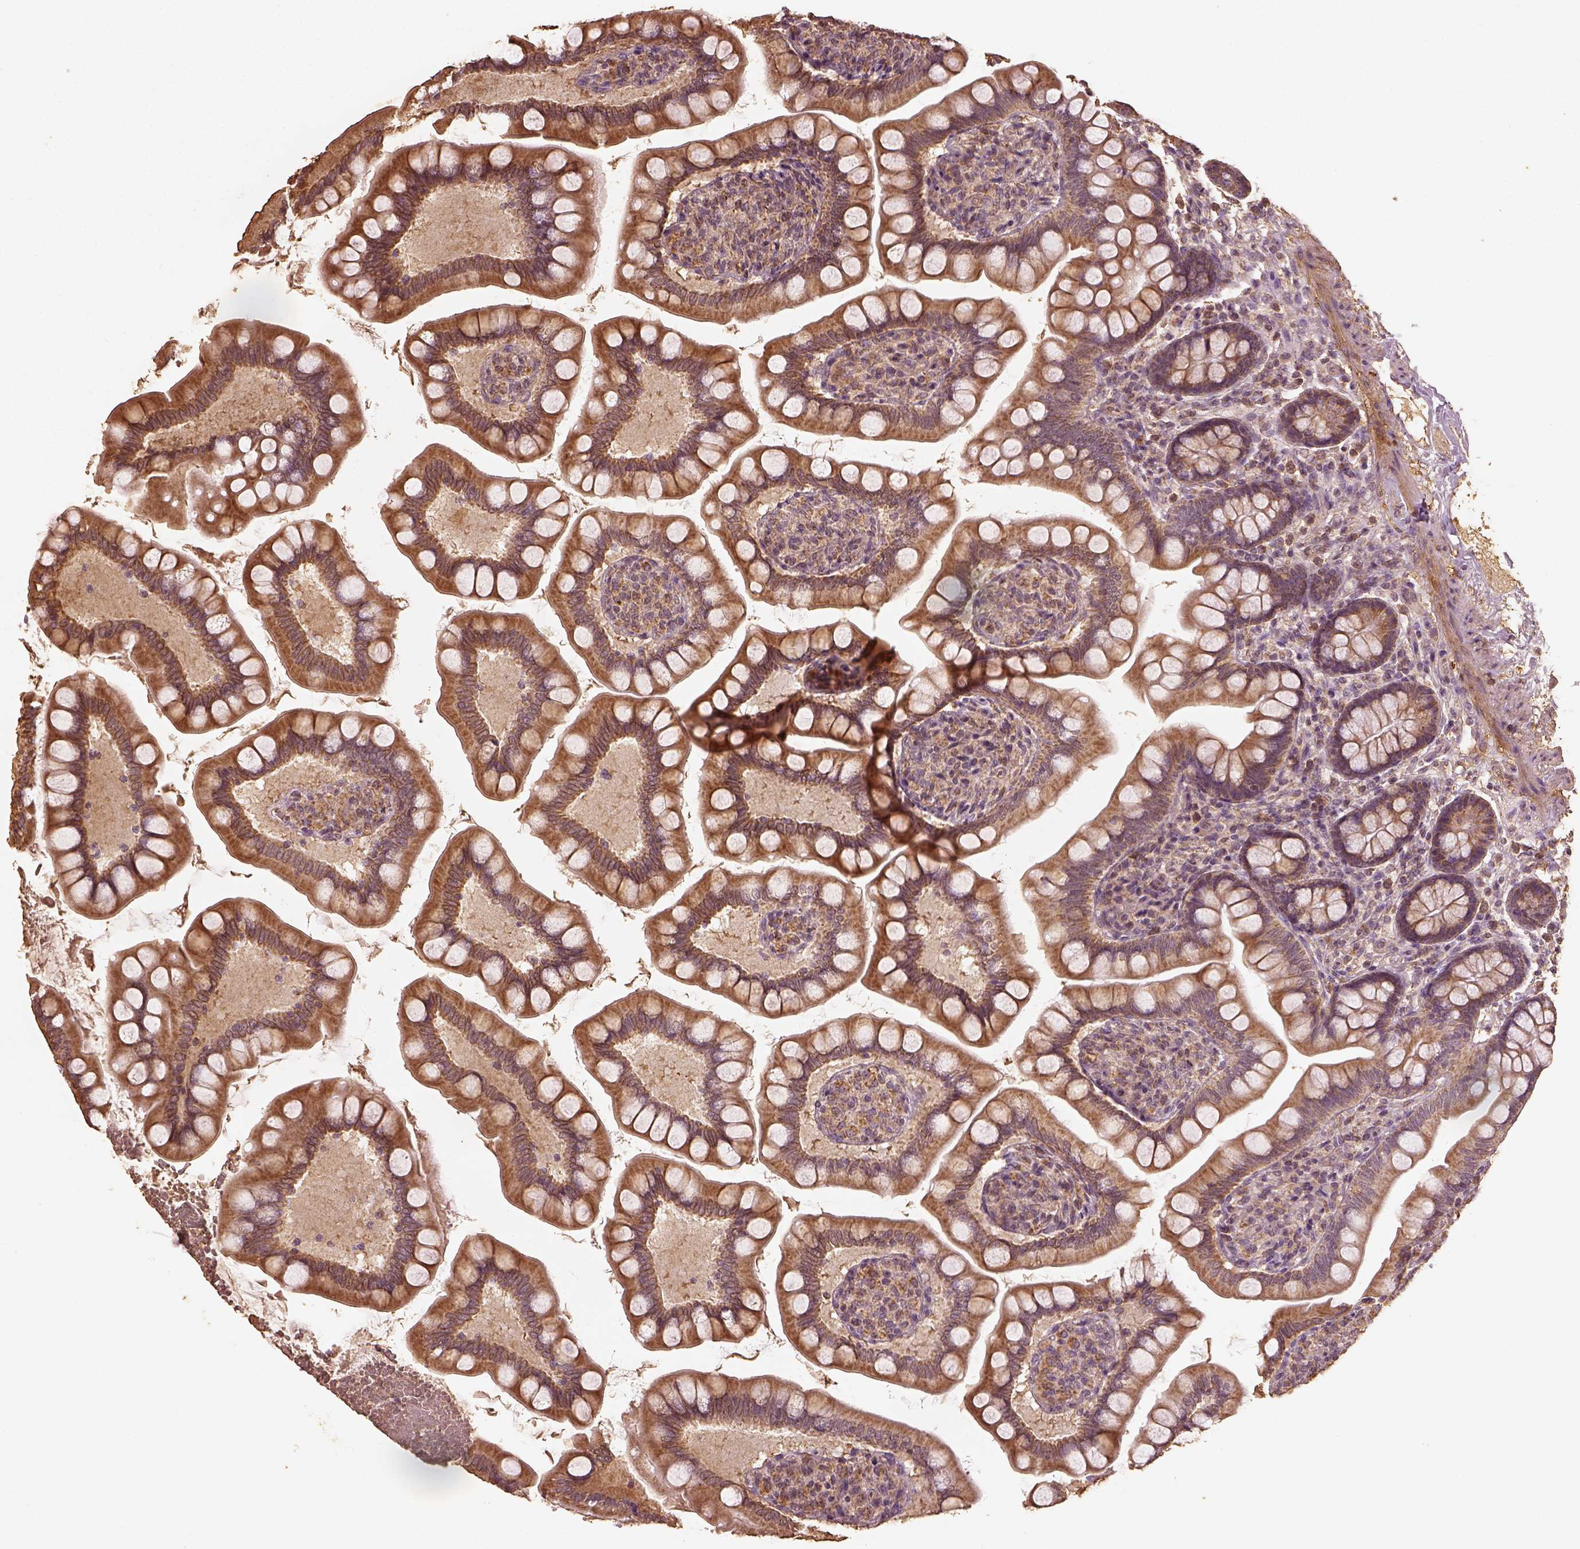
{"staining": {"intensity": "moderate", "quantity": ">75%", "location": "cytoplasmic/membranous"}, "tissue": "small intestine", "cell_type": "Glandular cells", "image_type": "normal", "snomed": [{"axis": "morphology", "description": "Normal tissue, NOS"}, {"axis": "topography", "description": "Small intestine"}], "caption": "A high-resolution photomicrograph shows IHC staining of unremarkable small intestine, which demonstrates moderate cytoplasmic/membranous expression in approximately >75% of glandular cells.", "gene": "PTGES2", "patient": {"sex": "female", "age": 56}}